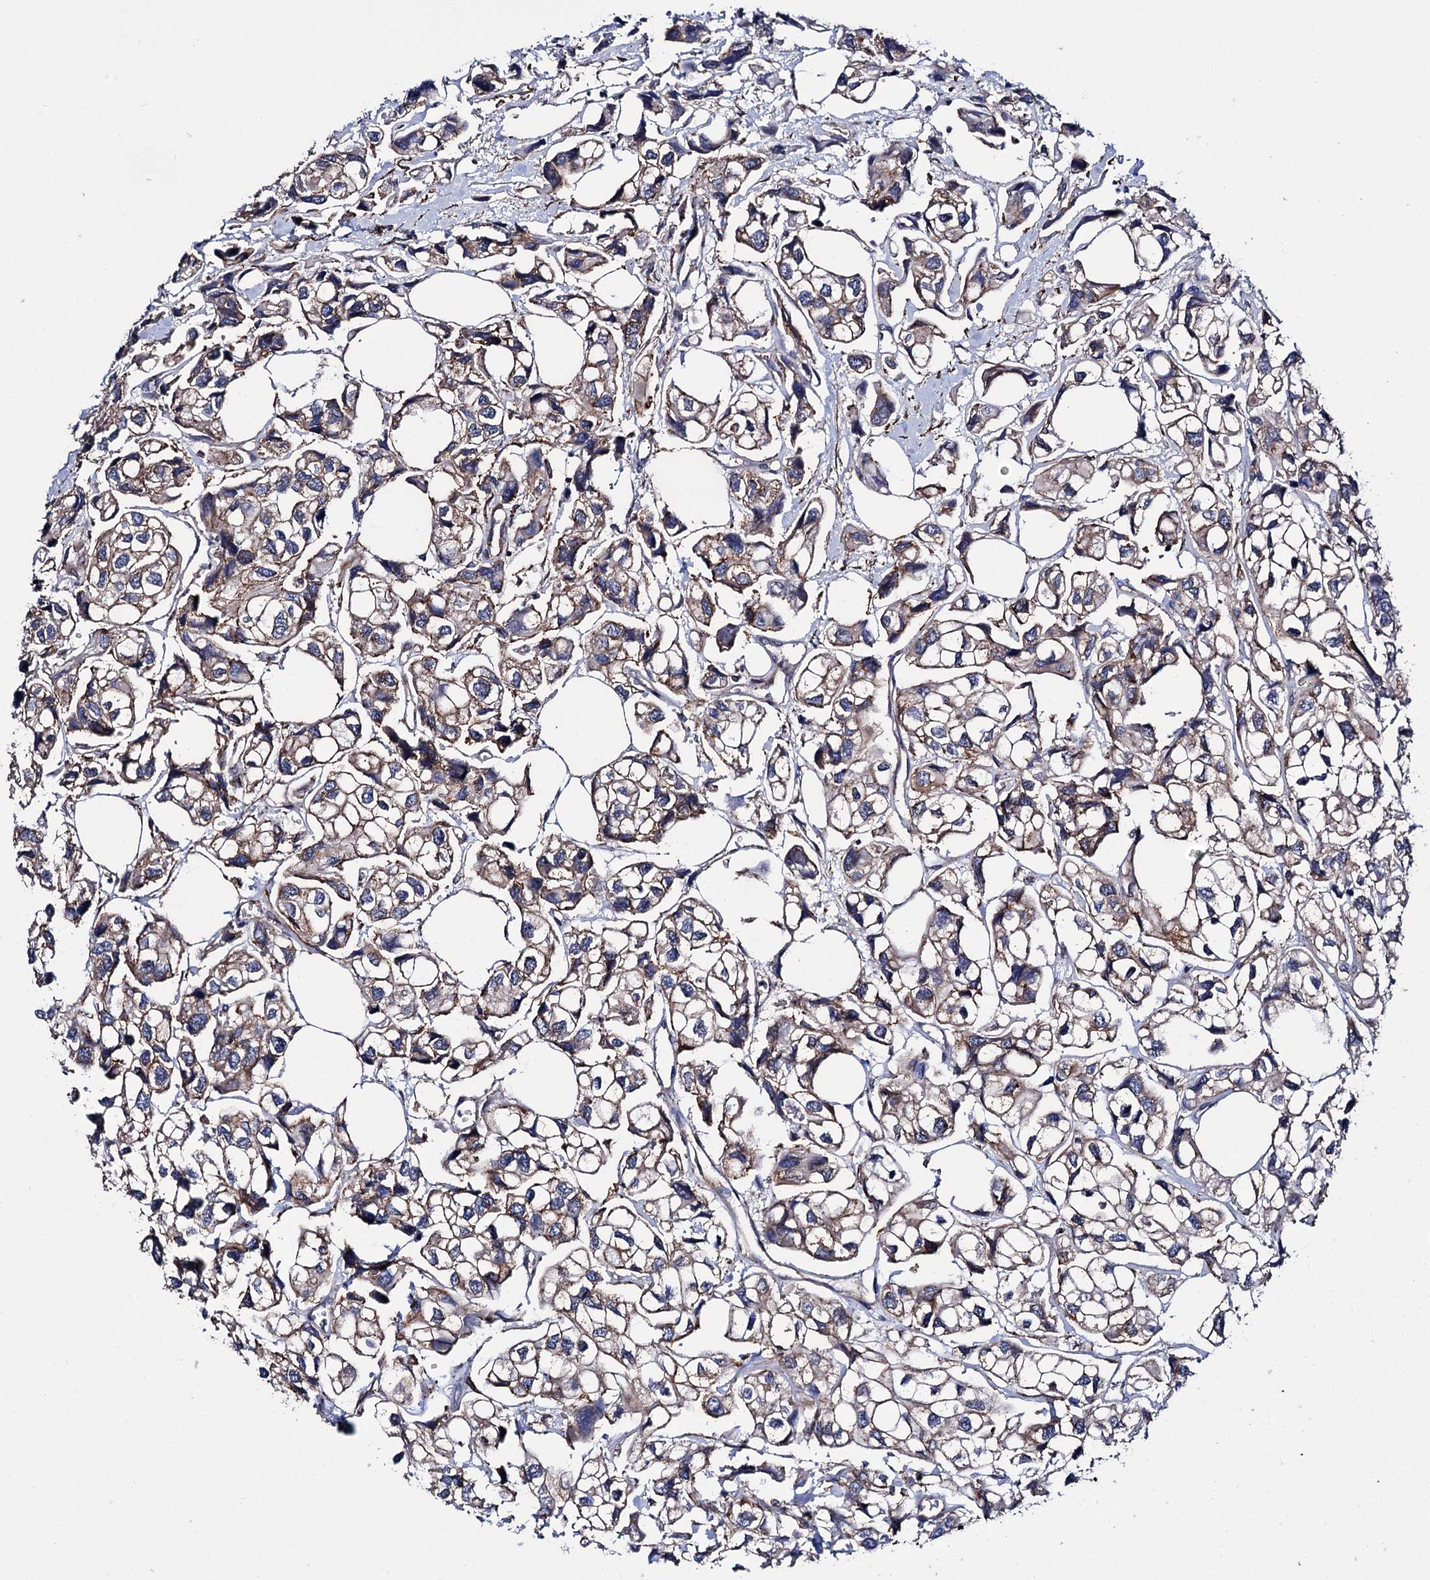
{"staining": {"intensity": "weak", "quantity": "25%-75%", "location": "cytoplasmic/membranous"}, "tissue": "urothelial cancer", "cell_type": "Tumor cells", "image_type": "cancer", "snomed": [{"axis": "morphology", "description": "Urothelial carcinoma, High grade"}, {"axis": "topography", "description": "Urinary bladder"}], "caption": "Weak cytoplasmic/membranous expression is appreciated in approximately 25%-75% of tumor cells in high-grade urothelial carcinoma.", "gene": "DEF6", "patient": {"sex": "male", "age": 67}}